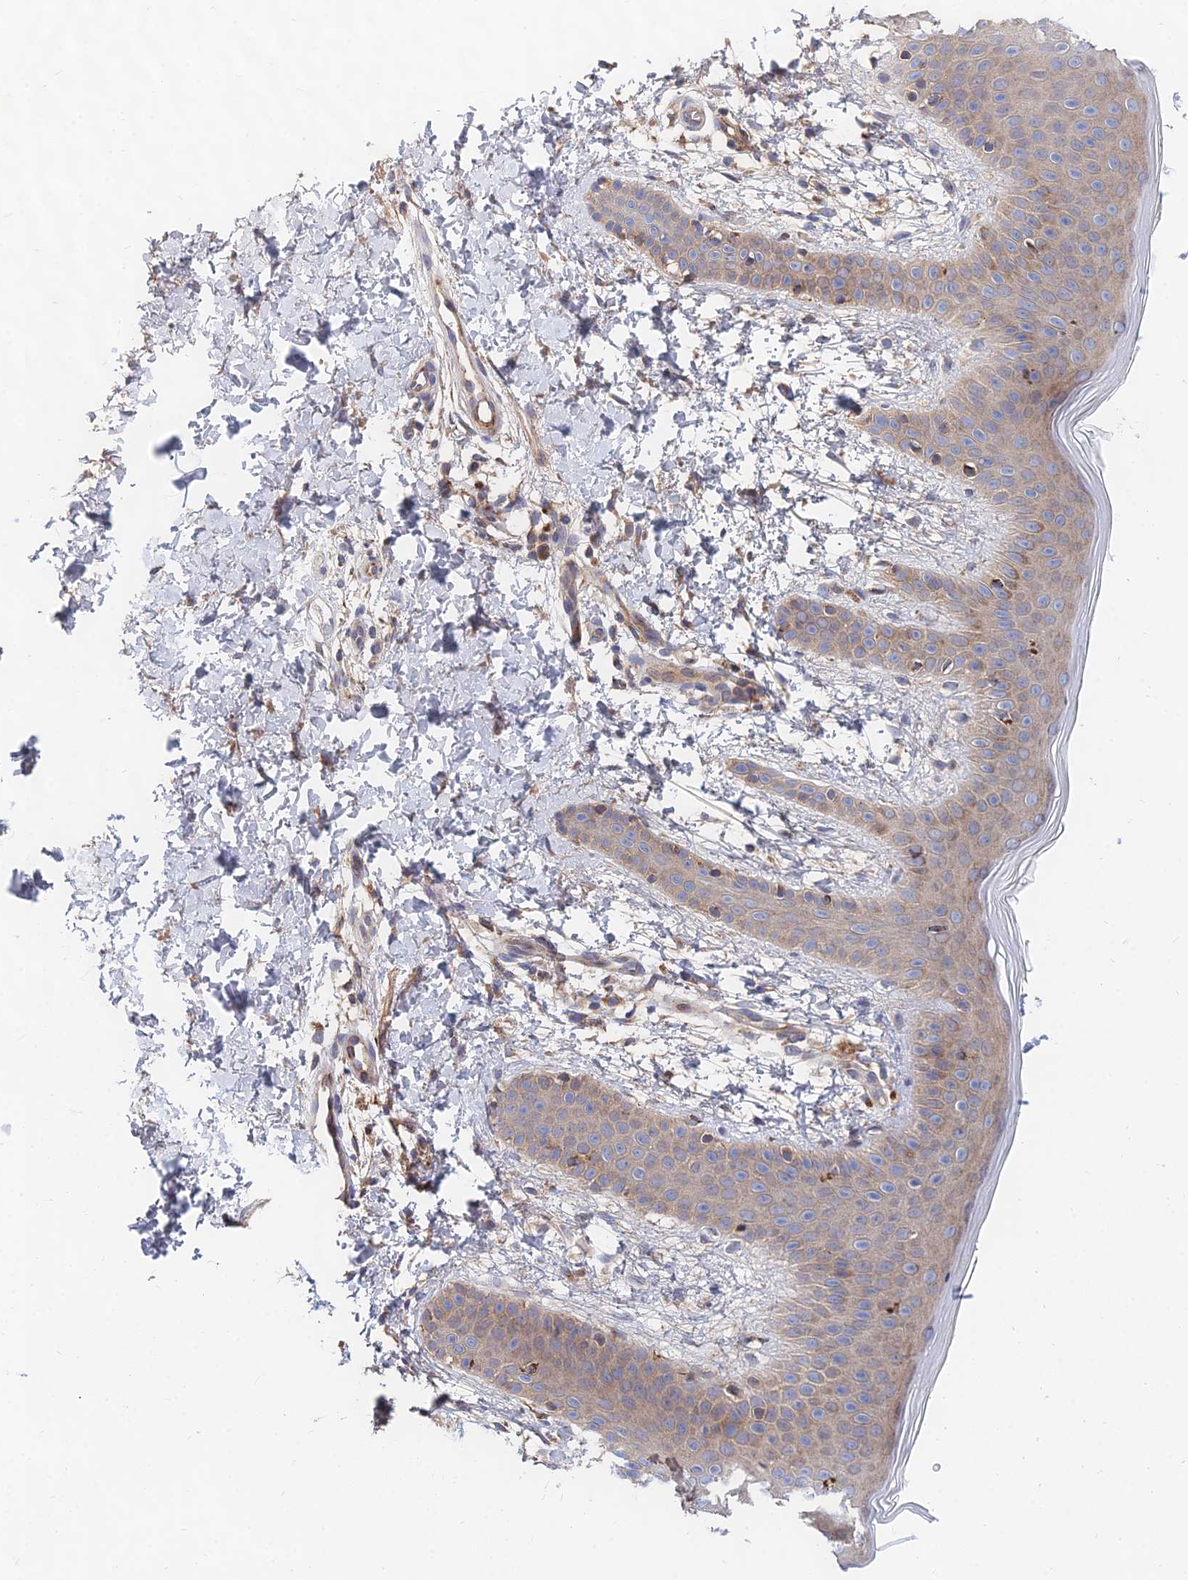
{"staining": {"intensity": "weak", "quantity": "<25%", "location": "cytoplasmic/membranous"}, "tissue": "skin", "cell_type": "Fibroblasts", "image_type": "normal", "snomed": [{"axis": "morphology", "description": "Normal tissue, NOS"}, {"axis": "topography", "description": "Skin"}], "caption": "Fibroblasts show no significant protein expression in benign skin. Nuclei are stained in blue.", "gene": "CCZ1B", "patient": {"sex": "male", "age": 36}}